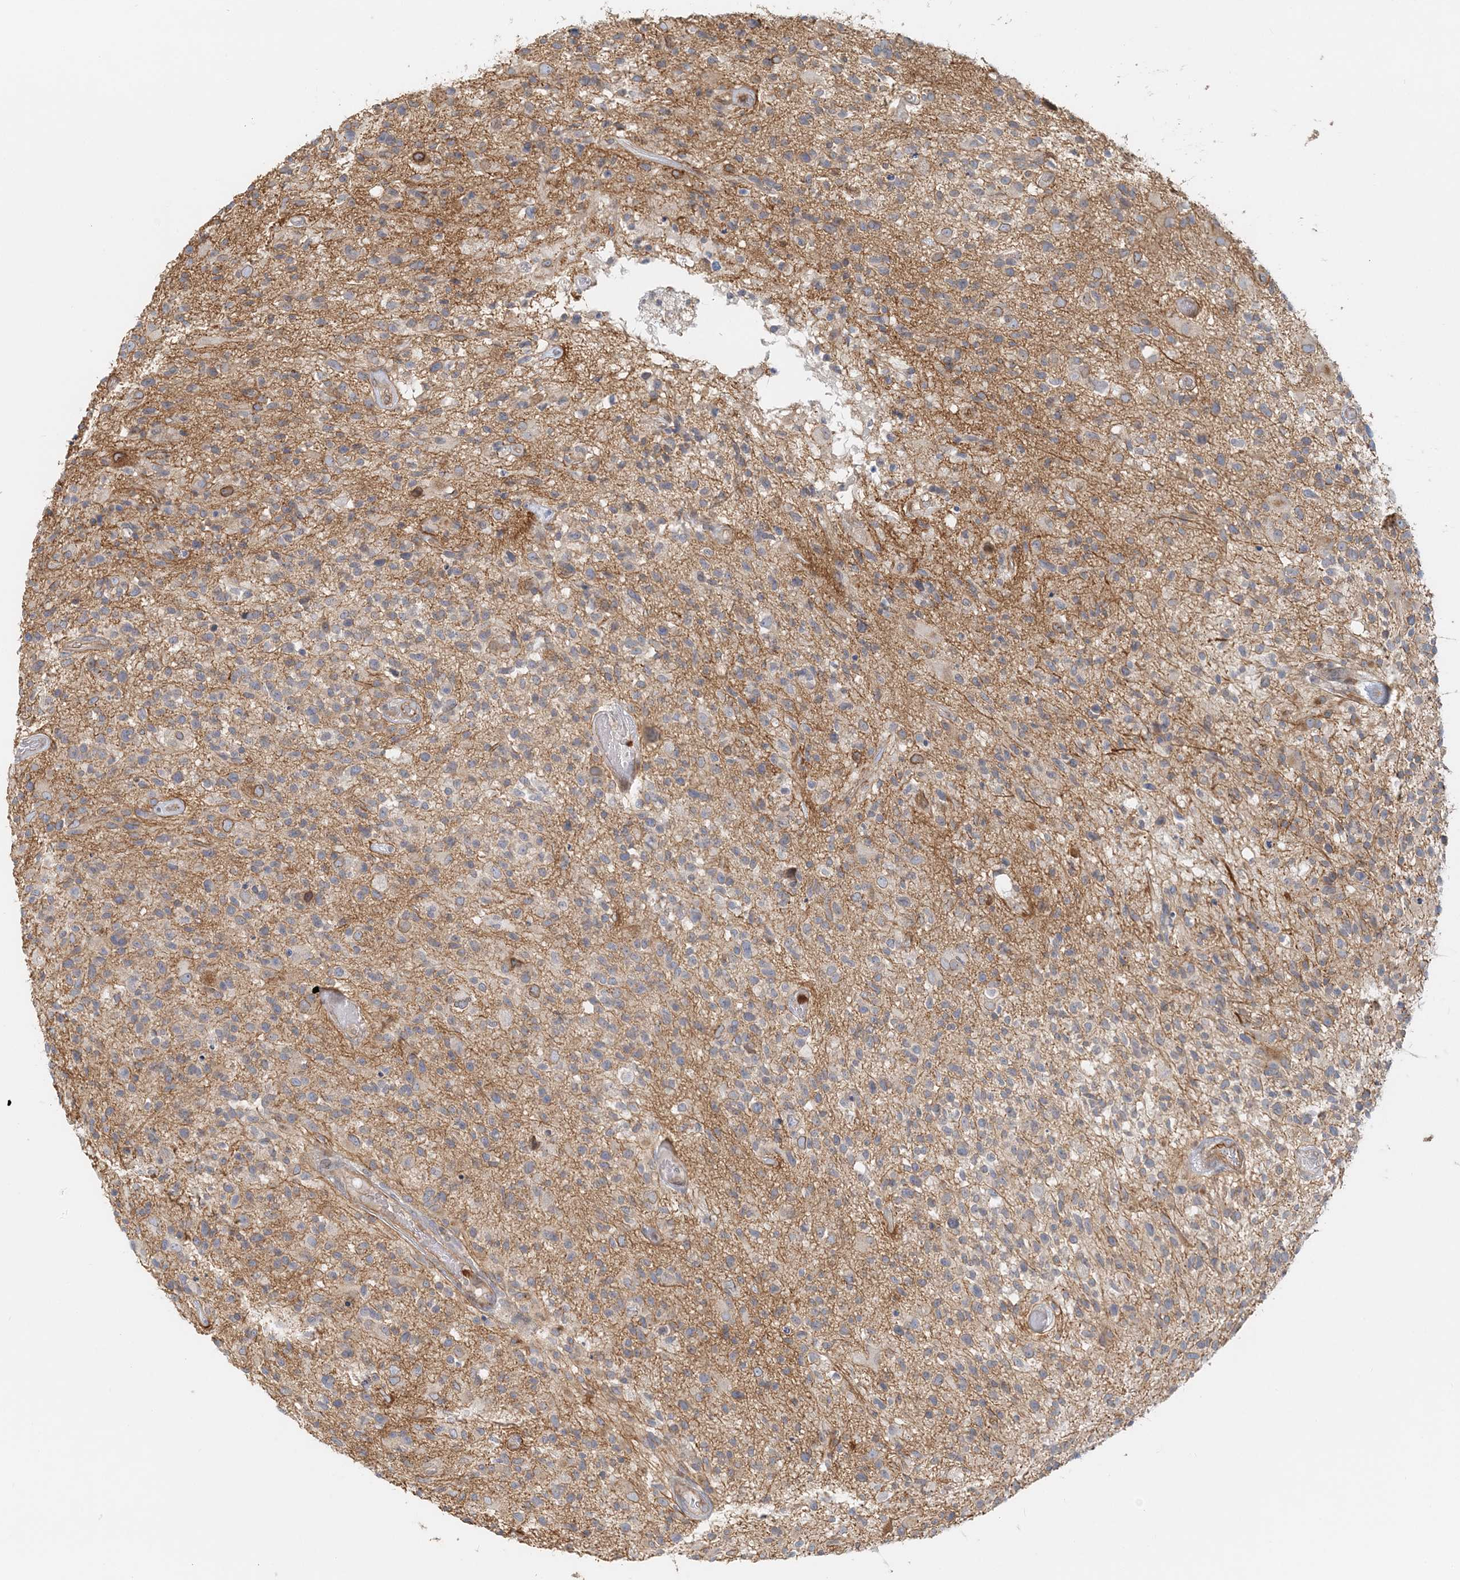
{"staining": {"intensity": "weak", "quantity": "<25%", "location": "cytoplasmic/membranous"}, "tissue": "glioma", "cell_type": "Tumor cells", "image_type": "cancer", "snomed": [{"axis": "morphology", "description": "Glioma, malignant, High grade"}, {"axis": "morphology", "description": "Glioblastoma, NOS"}, {"axis": "topography", "description": "Brain"}], "caption": "IHC photomicrograph of human malignant glioma (high-grade) stained for a protein (brown), which shows no positivity in tumor cells.", "gene": "DNAH1", "patient": {"sex": "male", "age": 60}}